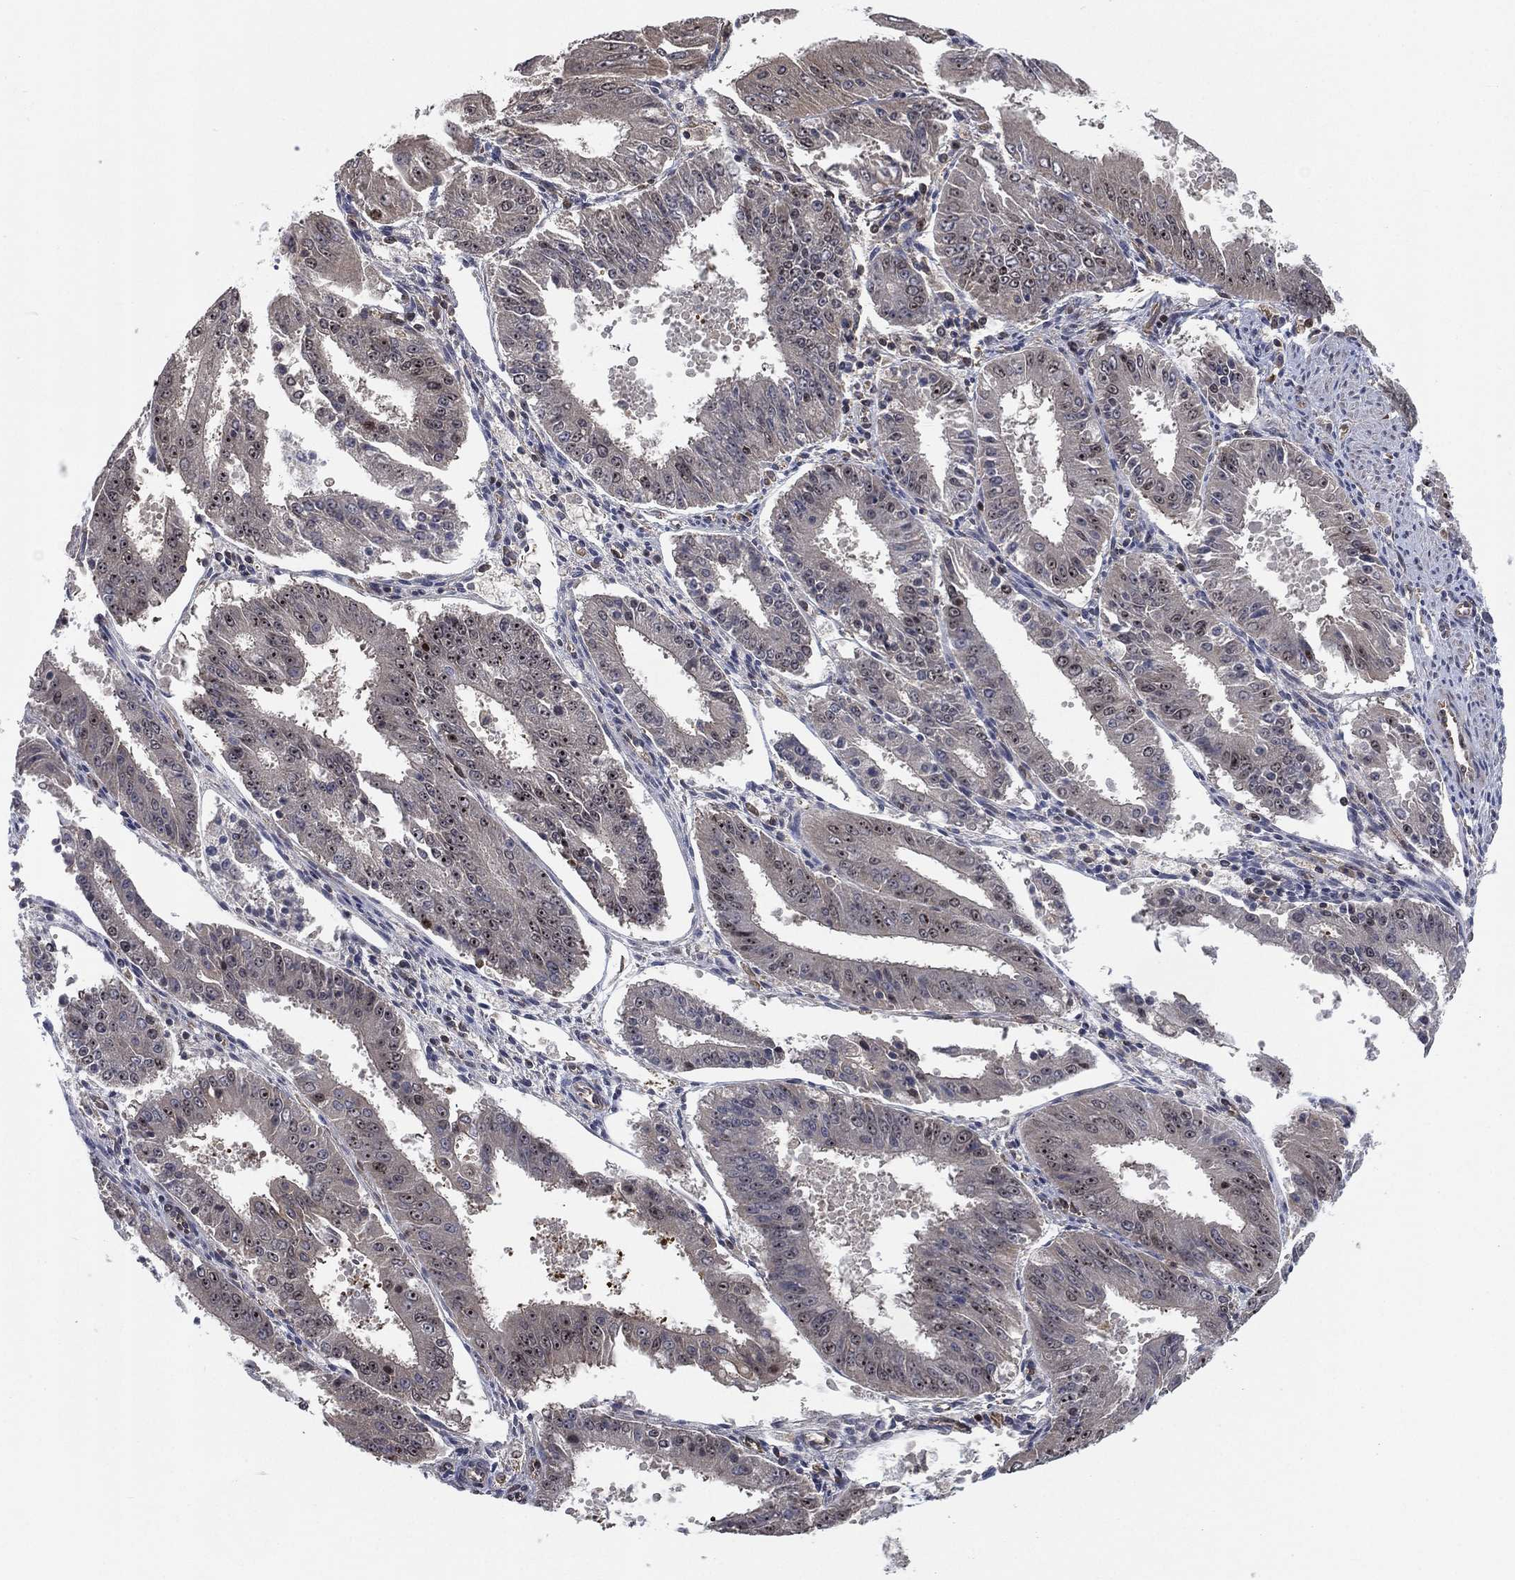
{"staining": {"intensity": "weak", "quantity": "25%-75%", "location": "nuclear"}, "tissue": "ovarian cancer", "cell_type": "Tumor cells", "image_type": "cancer", "snomed": [{"axis": "morphology", "description": "Carcinoma, endometroid"}, {"axis": "topography", "description": "Ovary"}], "caption": "Protein expression analysis of ovarian cancer reveals weak nuclear positivity in approximately 25%-75% of tumor cells. (Stains: DAB in brown, nuclei in blue, Microscopy: brightfield microscopy at high magnification).", "gene": "TMCO1", "patient": {"sex": "female", "age": 42}}